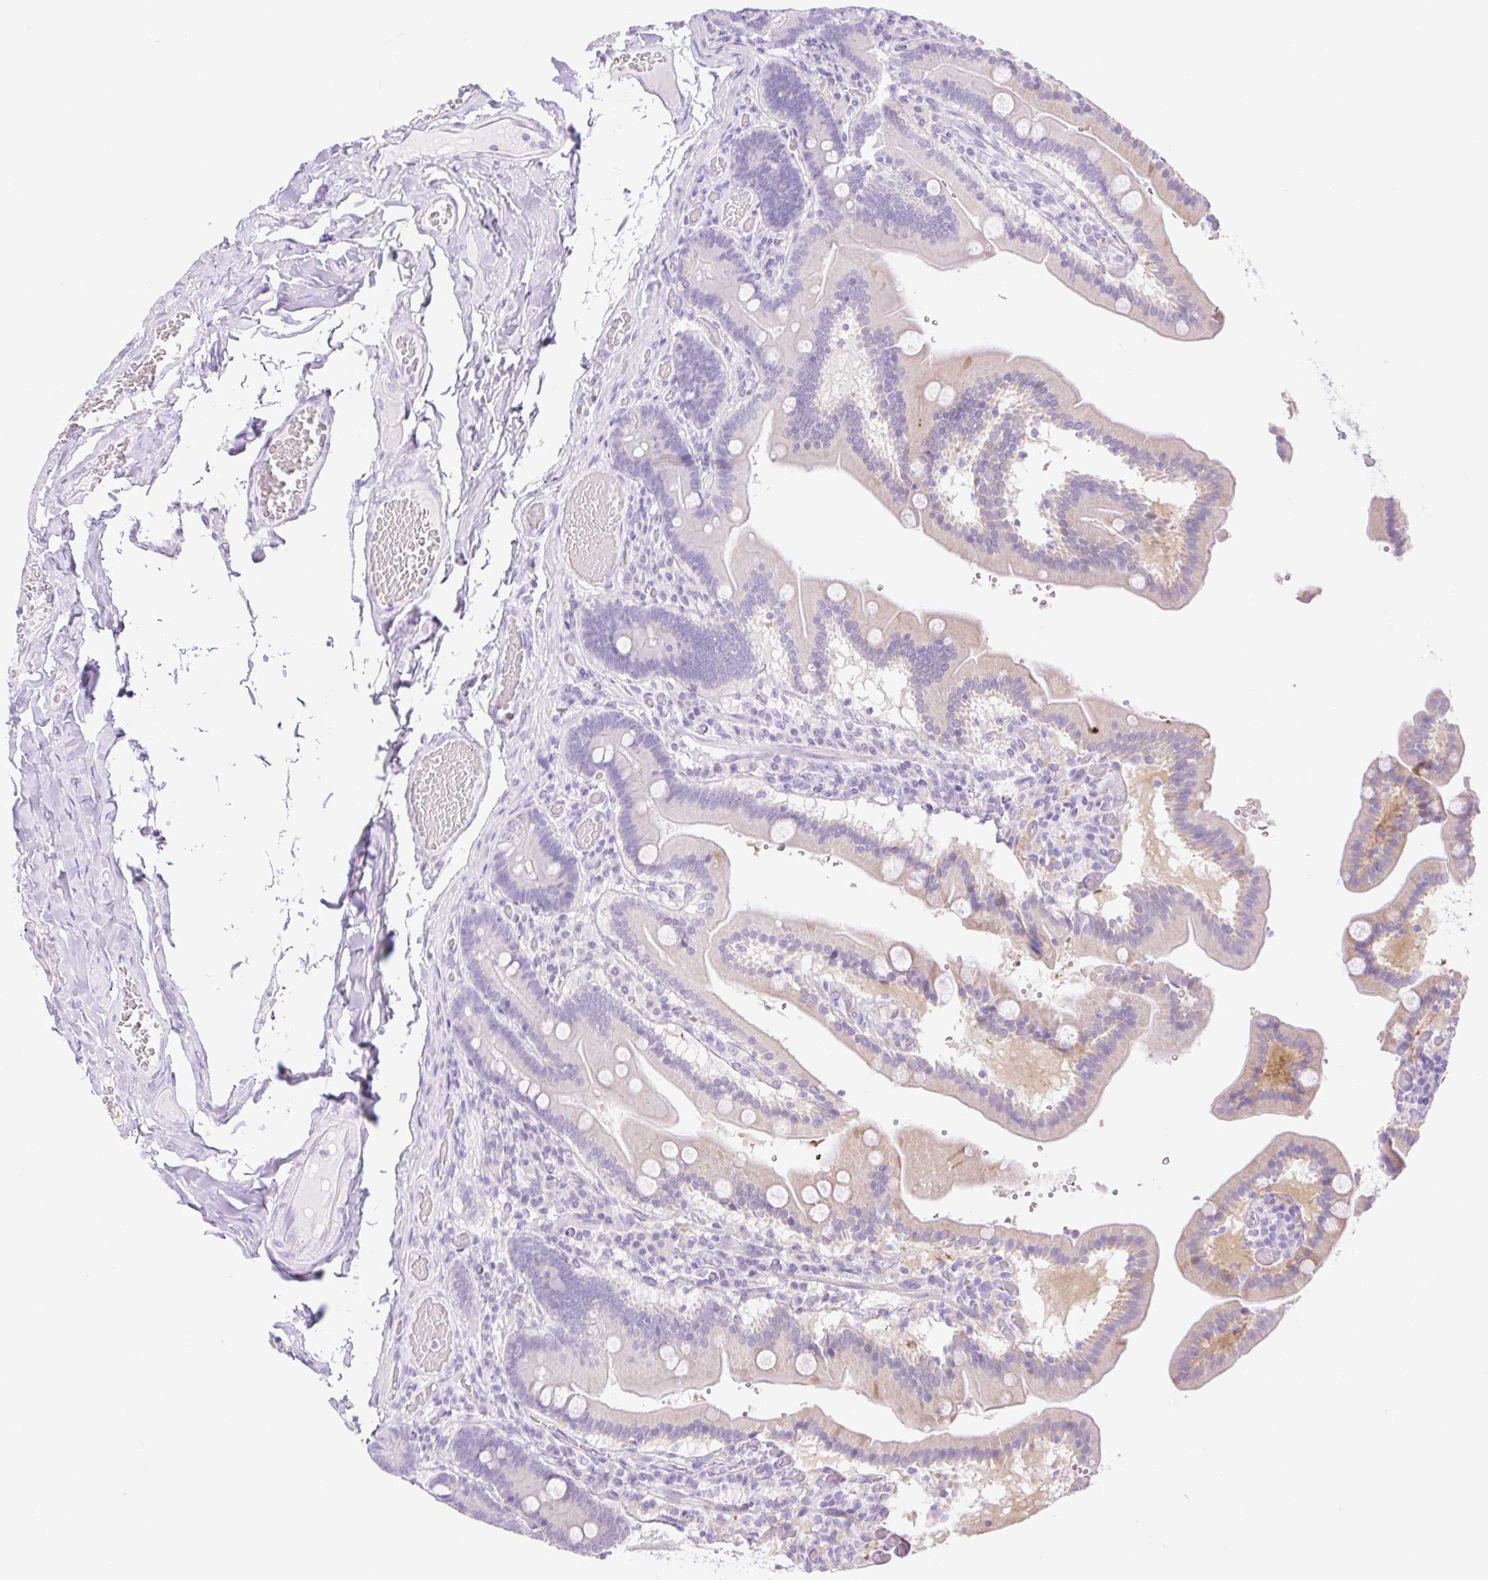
{"staining": {"intensity": "negative", "quantity": "none", "location": "none"}, "tissue": "duodenum", "cell_type": "Glandular cells", "image_type": "normal", "snomed": [{"axis": "morphology", "description": "Normal tissue, NOS"}, {"axis": "topography", "description": "Duodenum"}], "caption": "This is an immunohistochemistry micrograph of benign human duodenum. There is no expression in glandular cells.", "gene": "SLC25A40", "patient": {"sex": "female", "age": 62}}